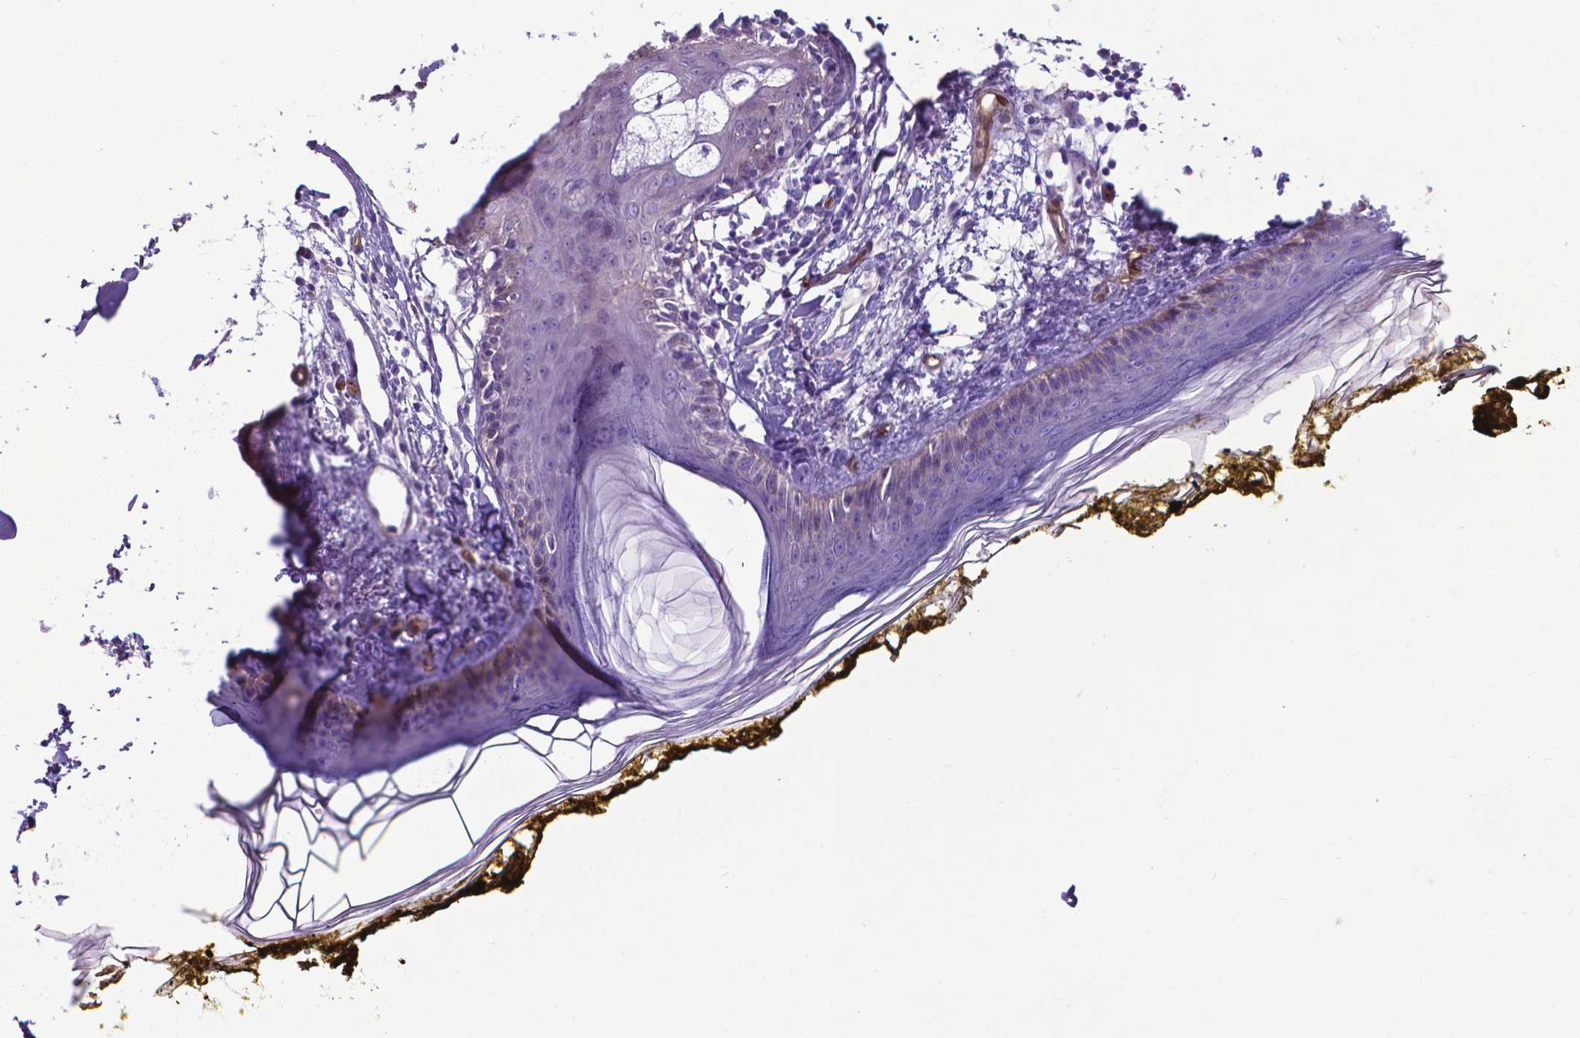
{"staining": {"intensity": "negative", "quantity": "none", "location": "none"}, "tissue": "skin", "cell_type": "Fibroblasts", "image_type": "normal", "snomed": [{"axis": "morphology", "description": "Normal tissue, NOS"}, {"axis": "topography", "description": "Skin"}], "caption": "This is an IHC image of normal skin. There is no expression in fibroblasts.", "gene": "CLIC4", "patient": {"sex": "male", "age": 76}}